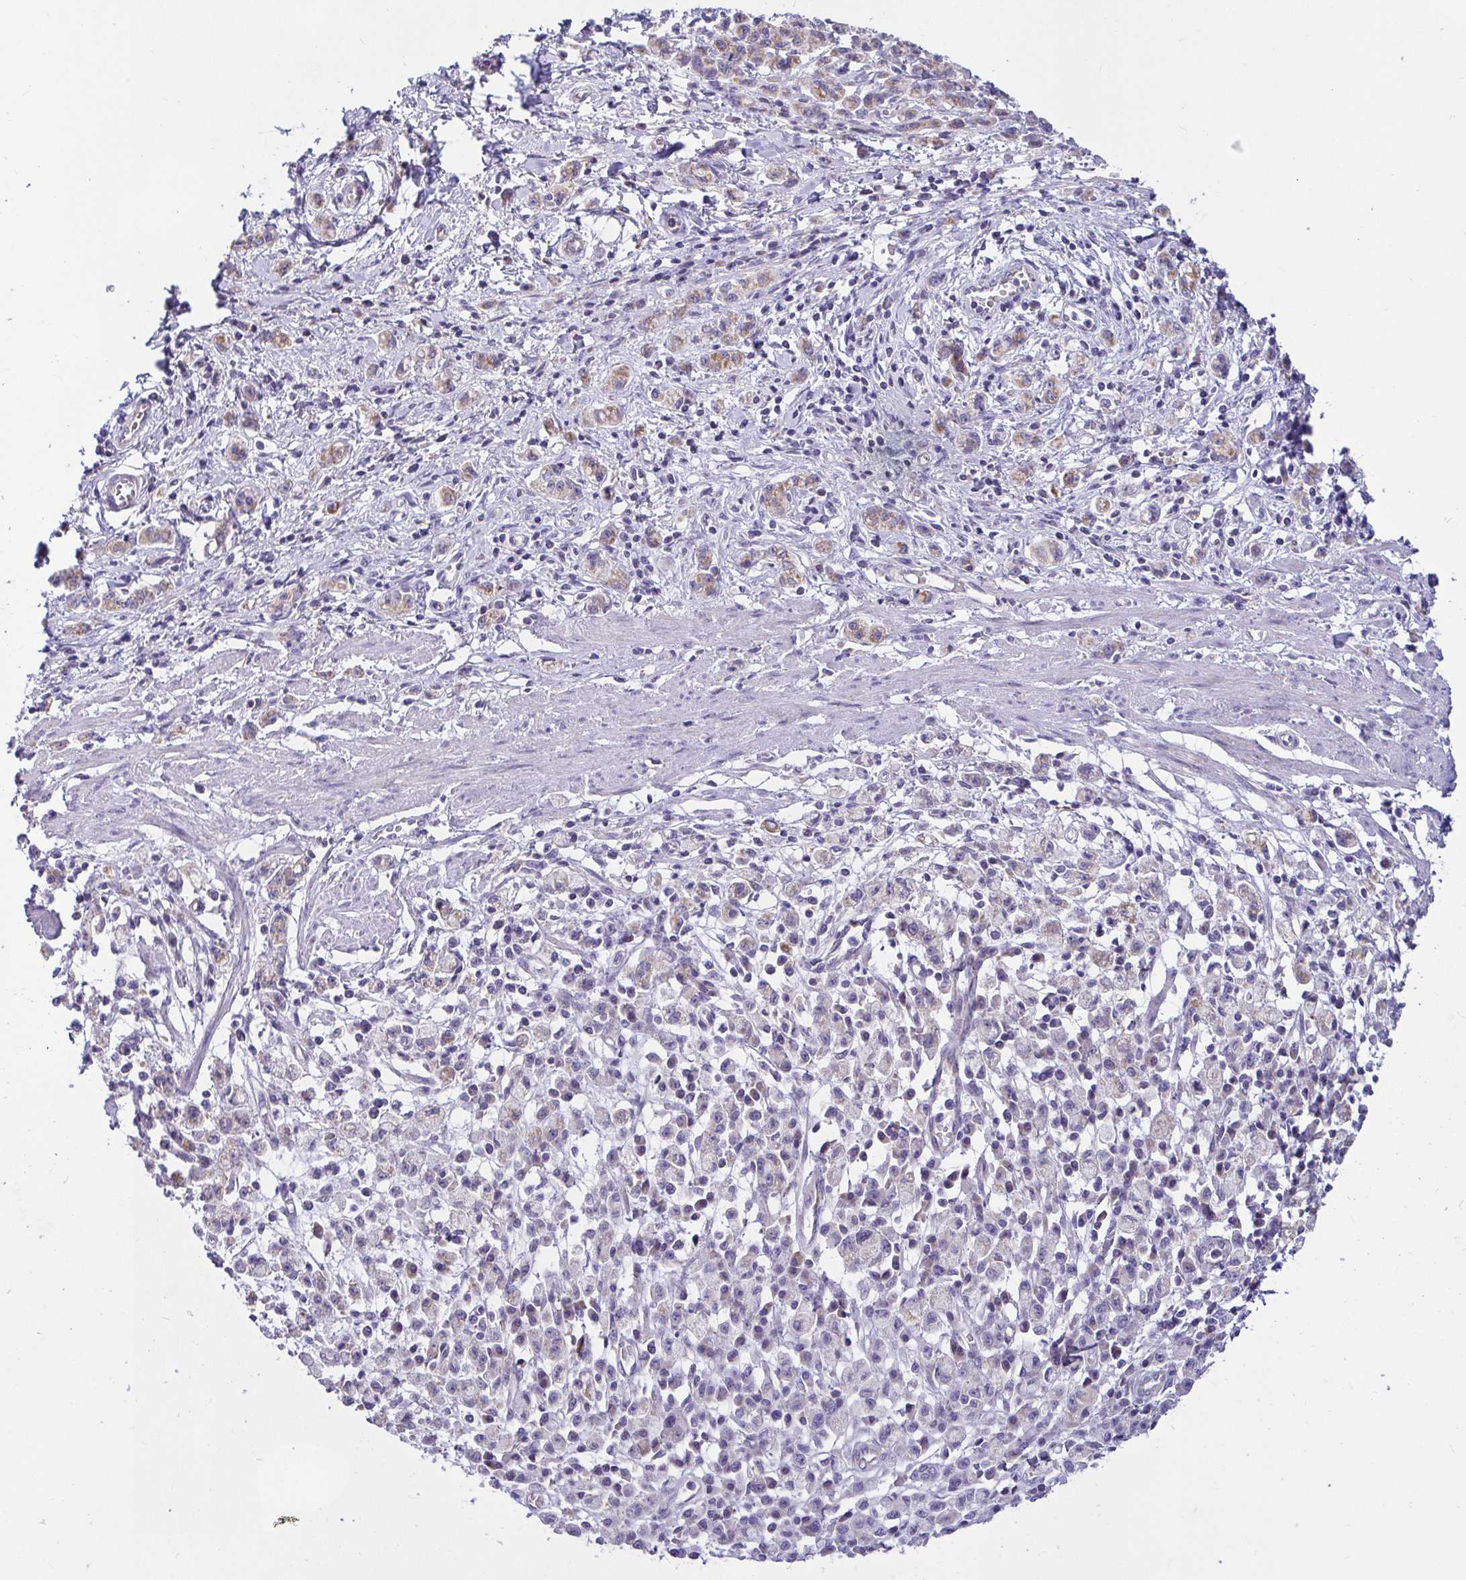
{"staining": {"intensity": "moderate", "quantity": "<25%", "location": "cytoplasmic/membranous"}, "tissue": "stomach cancer", "cell_type": "Tumor cells", "image_type": "cancer", "snomed": [{"axis": "morphology", "description": "Adenocarcinoma, NOS"}, {"axis": "topography", "description": "Stomach"}], "caption": "Immunohistochemical staining of stomach cancer (adenocarcinoma) exhibits low levels of moderate cytoplasmic/membranous protein expression in about <25% of tumor cells. The staining is performed using DAB brown chromogen to label protein expression. The nuclei are counter-stained blue using hematoxylin.", "gene": "CEP63", "patient": {"sex": "male", "age": 77}}